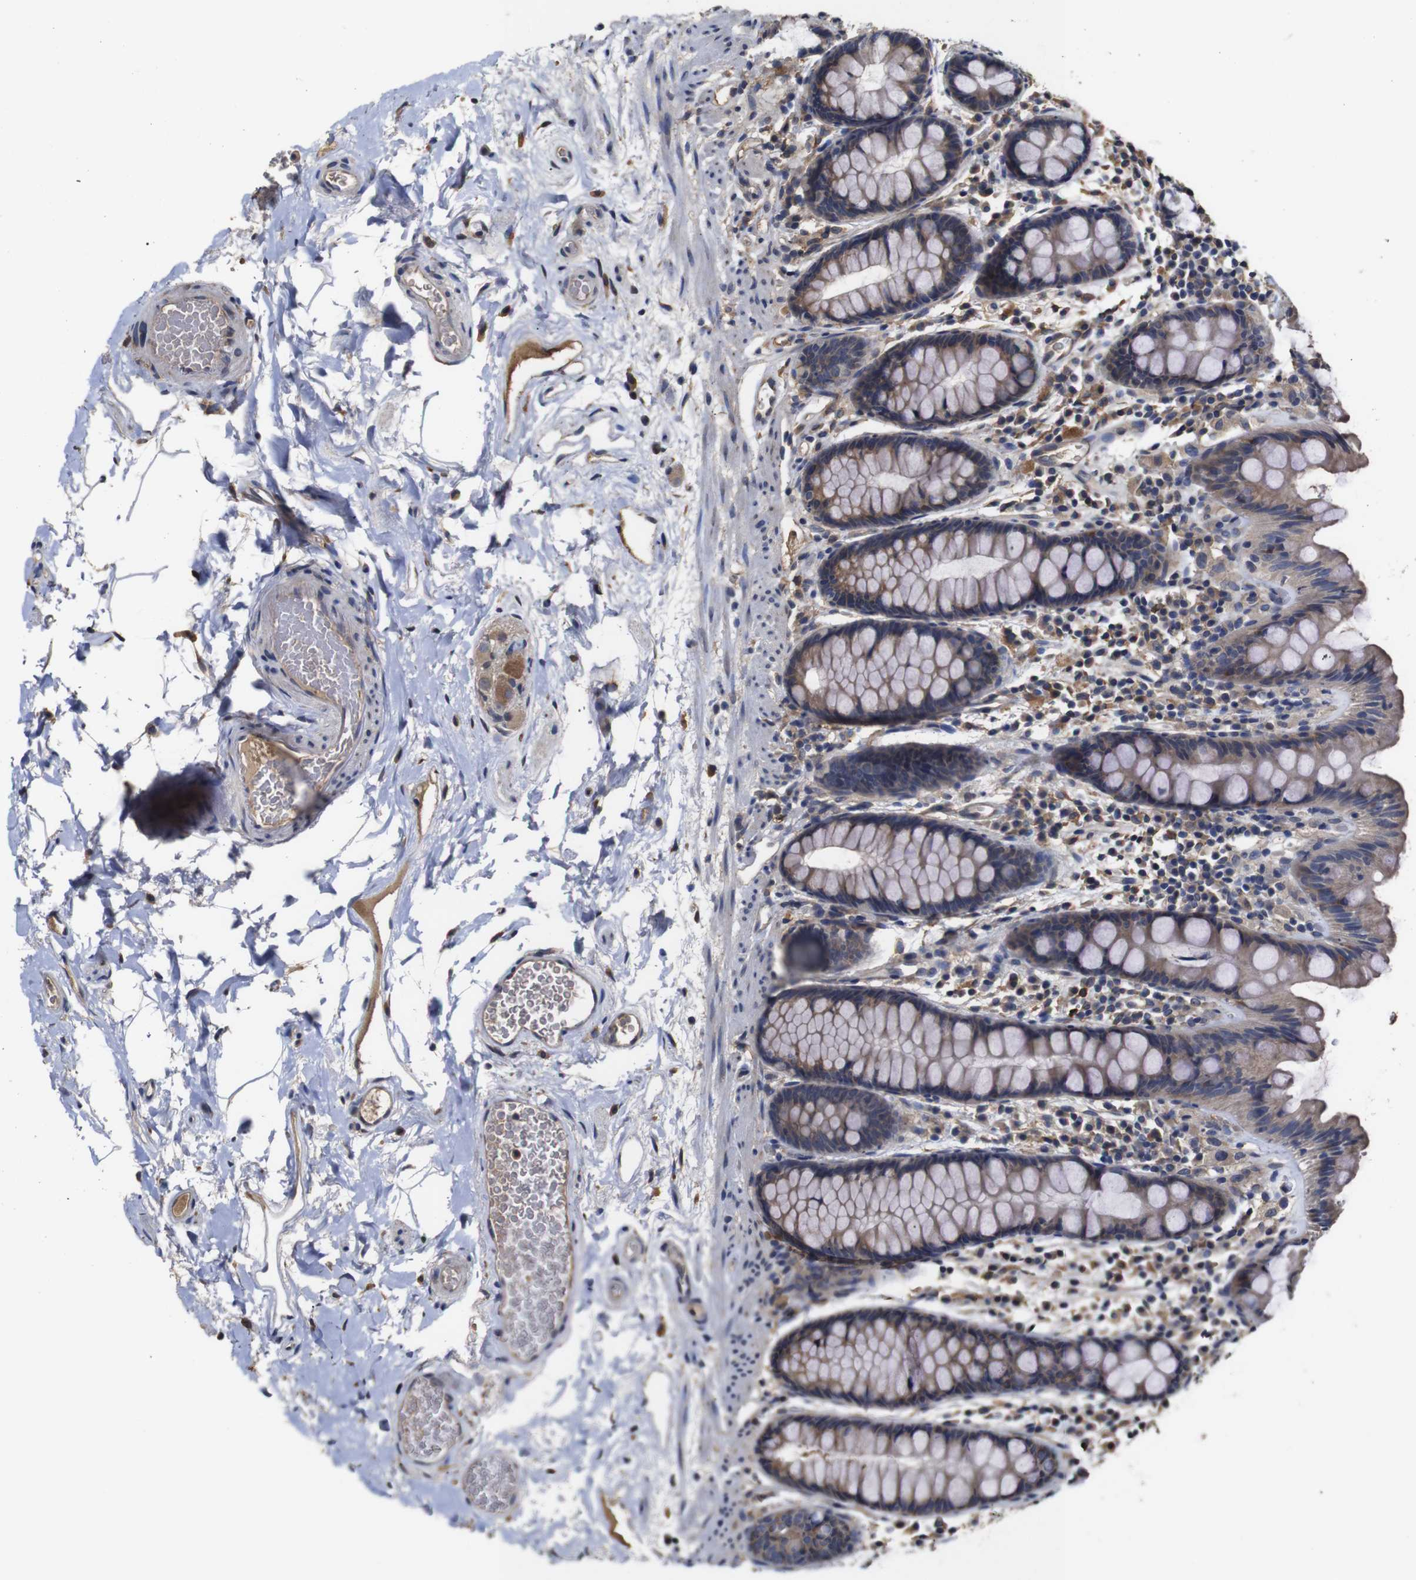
{"staining": {"intensity": "weak", "quantity": ">75%", "location": "cytoplasmic/membranous"}, "tissue": "colon", "cell_type": "Endothelial cells", "image_type": "normal", "snomed": [{"axis": "morphology", "description": "Normal tissue, NOS"}, {"axis": "topography", "description": "Colon"}], "caption": "A low amount of weak cytoplasmic/membranous positivity is identified in about >75% of endothelial cells in benign colon. The staining was performed using DAB to visualize the protein expression in brown, while the nuclei were stained in blue with hematoxylin (Magnification: 20x).", "gene": "ARHGAP24", "patient": {"sex": "female", "age": 80}}